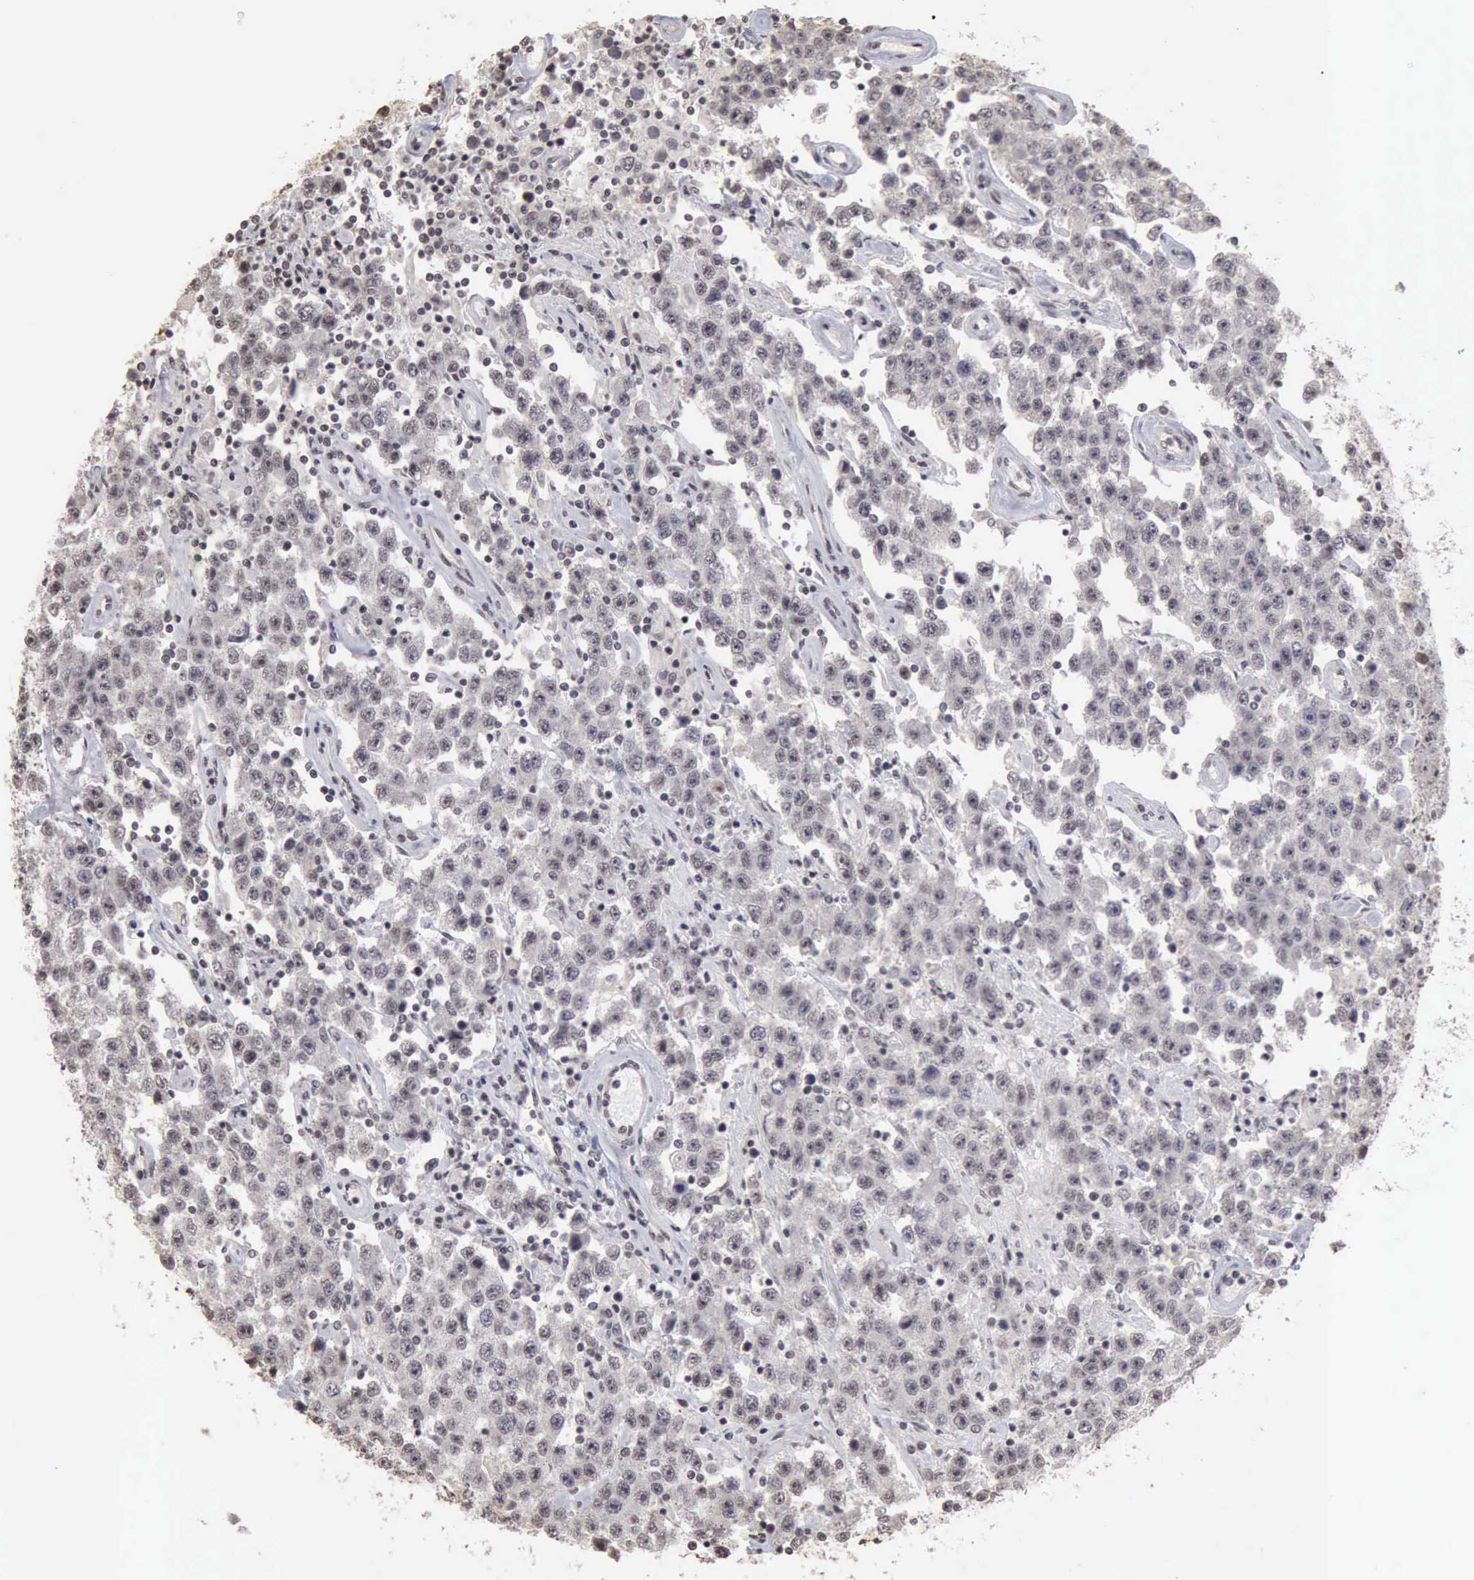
{"staining": {"intensity": "negative", "quantity": "none", "location": "none"}, "tissue": "testis cancer", "cell_type": "Tumor cells", "image_type": "cancer", "snomed": [{"axis": "morphology", "description": "Seminoma, NOS"}, {"axis": "topography", "description": "Testis"}], "caption": "IHC photomicrograph of human testis cancer (seminoma) stained for a protein (brown), which reveals no positivity in tumor cells.", "gene": "TAF1", "patient": {"sex": "male", "age": 52}}